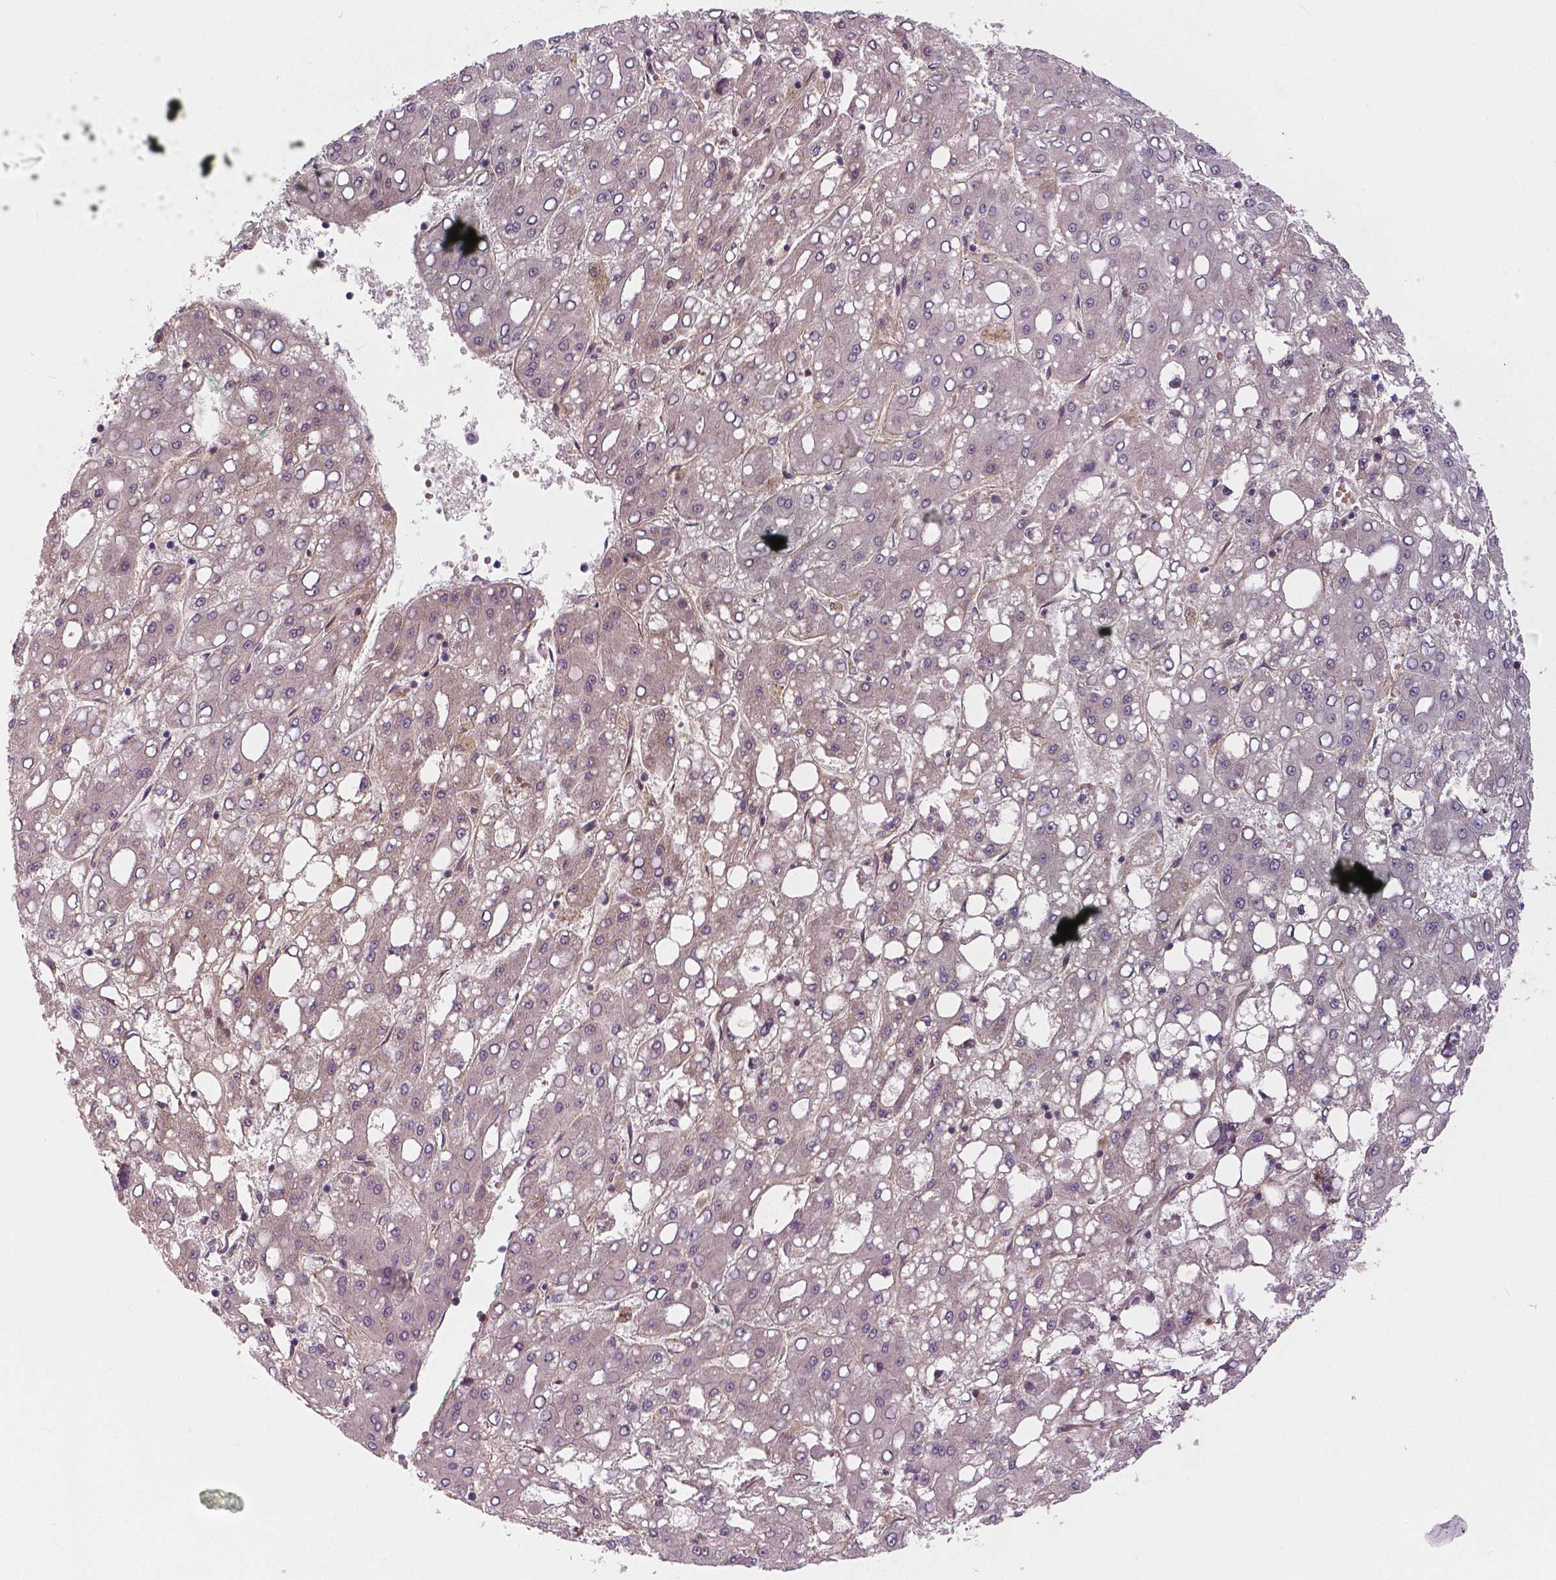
{"staining": {"intensity": "weak", "quantity": "<25%", "location": "cytoplasmic/membranous"}, "tissue": "liver cancer", "cell_type": "Tumor cells", "image_type": "cancer", "snomed": [{"axis": "morphology", "description": "Carcinoma, Hepatocellular, NOS"}, {"axis": "topography", "description": "Liver"}], "caption": "This image is of hepatocellular carcinoma (liver) stained with immunohistochemistry to label a protein in brown with the nuclei are counter-stained blue. There is no staining in tumor cells.", "gene": "FLT1", "patient": {"sex": "male", "age": 65}}